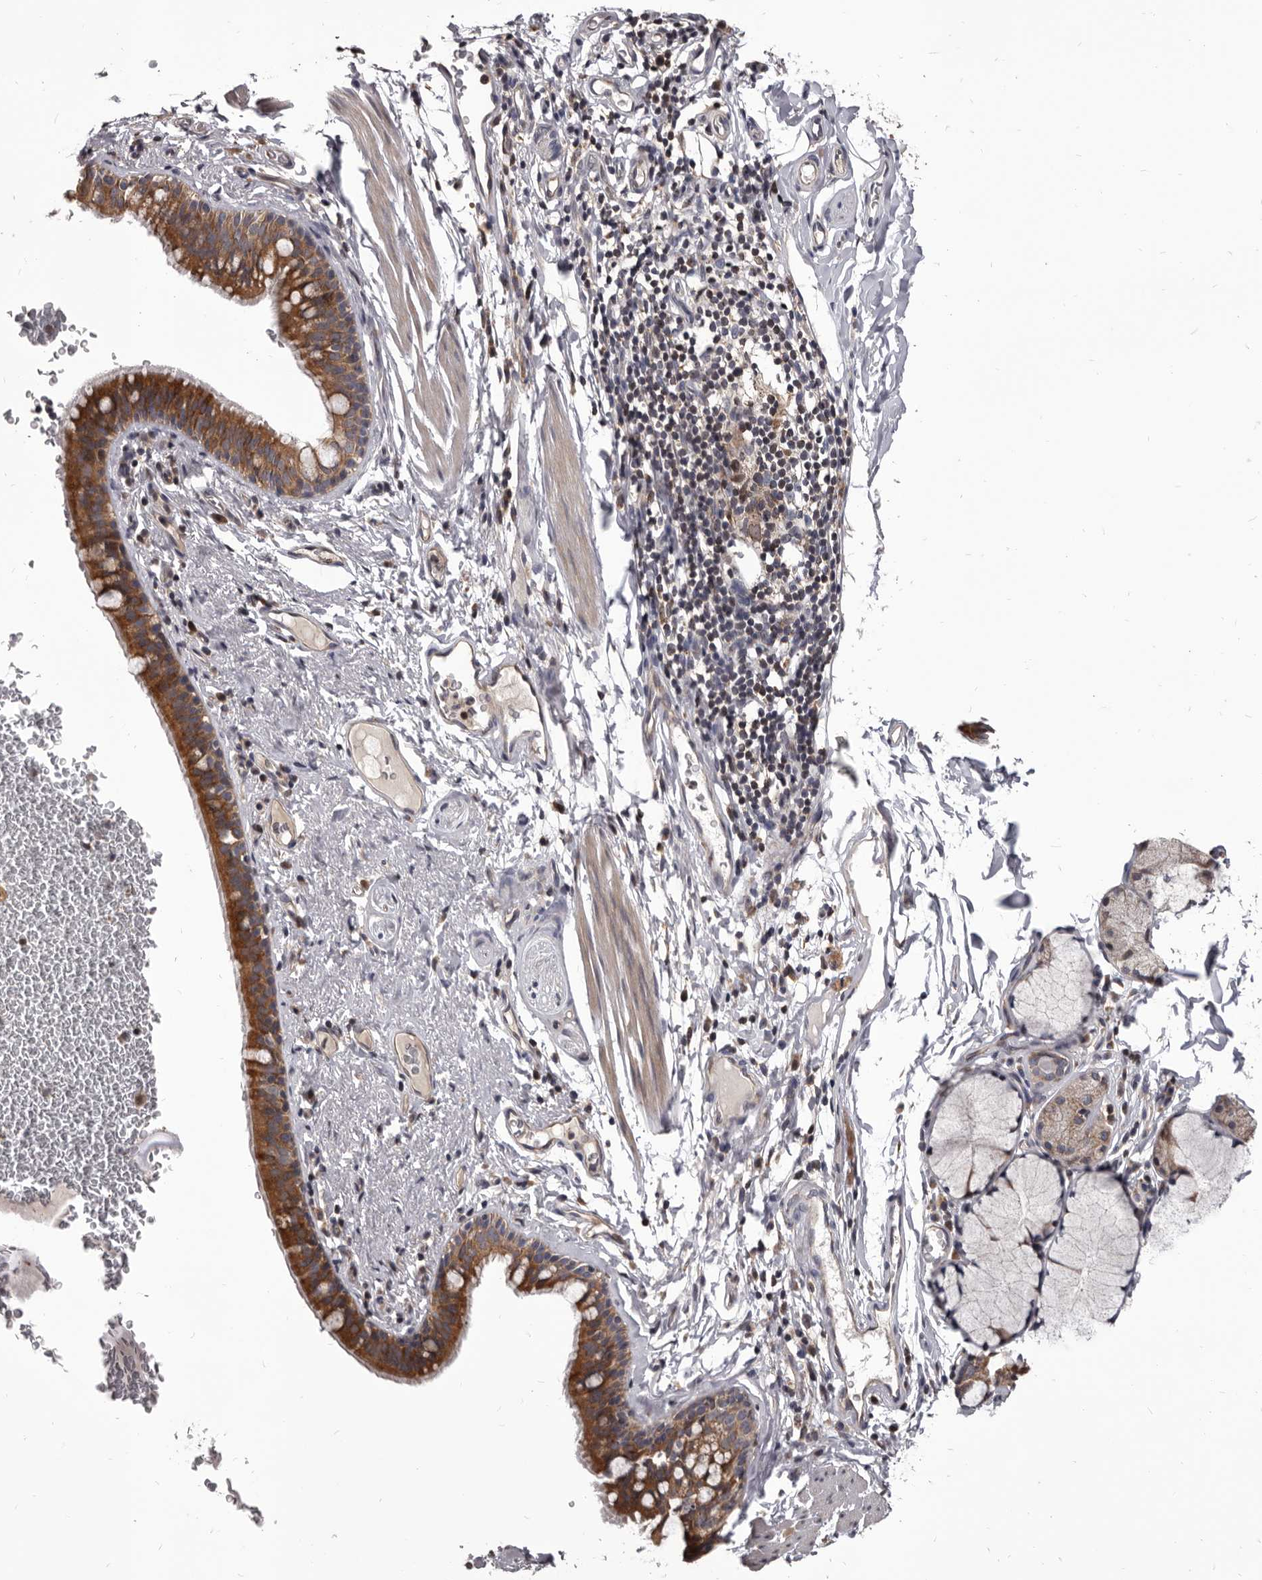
{"staining": {"intensity": "strong", "quantity": ">75%", "location": "cytoplasmic/membranous"}, "tissue": "bronchus", "cell_type": "Respiratory epithelial cells", "image_type": "normal", "snomed": [{"axis": "morphology", "description": "Normal tissue, NOS"}, {"axis": "topography", "description": "Cartilage tissue"}, {"axis": "topography", "description": "Bronchus"}], "caption": "Brown immunohistochemical staining in normal human bronchus displays strong cytoplasmic/membranous staining in approximately >75% of respiratory epithelial cells.", "gene": "MAP3K14", "patient": {"sex": "female", "age": 36}}